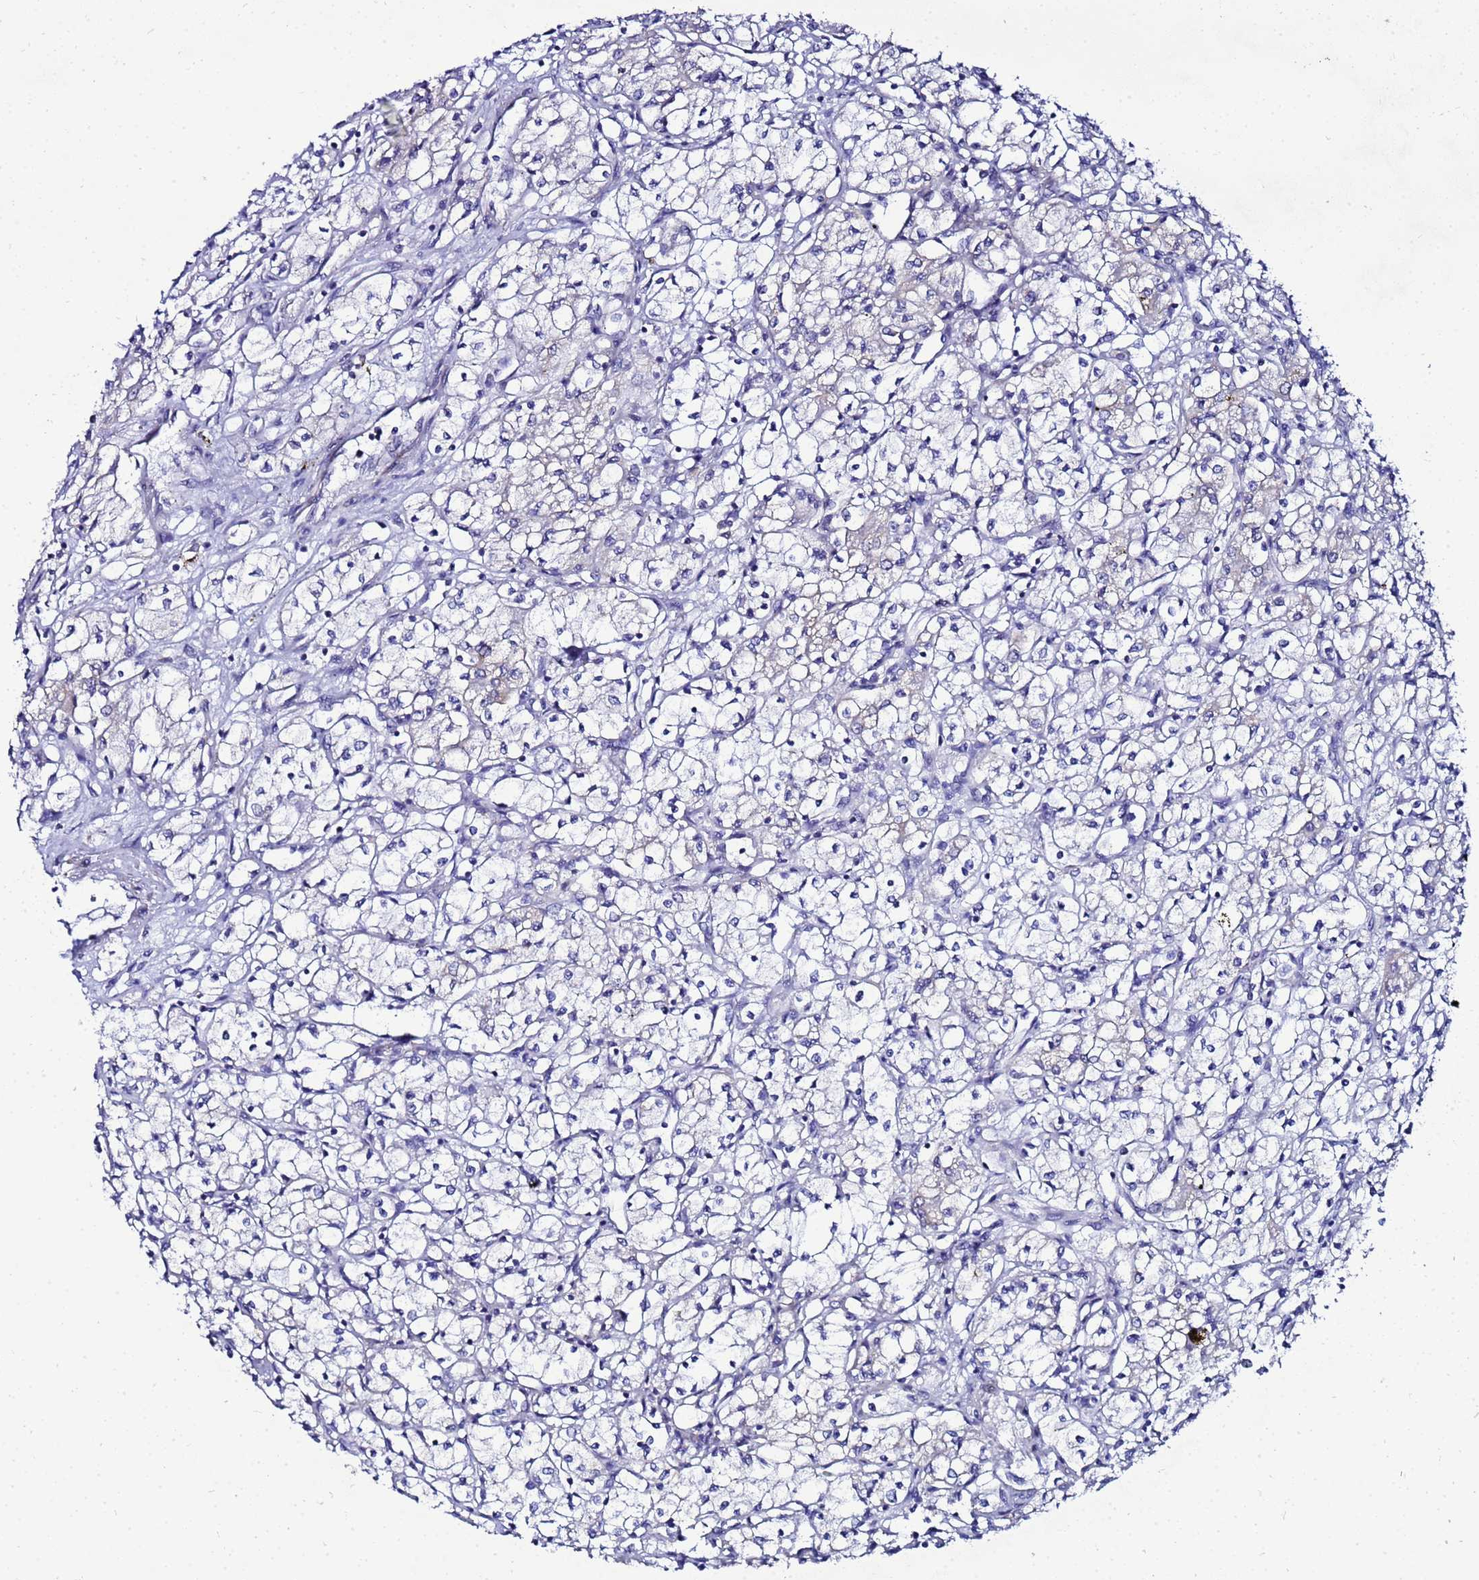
{"staining": {"intensity": "negative", "quantity": "none", "location": "none"}, "tissue": "renal cancer", "cell_type": "Tumor cells", "image_type": "cancer", "snomed": [{"axis": "morphology", "description": "Adenocarcinoma, NOS"}, {"axis": "topography", "description": "Kidney"}], "caption": "Image shows no significant protein staining in tumor cells of renal cancer. The staining was performed using DAB to visualize the protein expression in brown, while the nuclei were stained in blue with hematoxylin (Magnification: 20x).", "gene": "FAHD2A", "patient": {"sex": "male", "age": 59}}